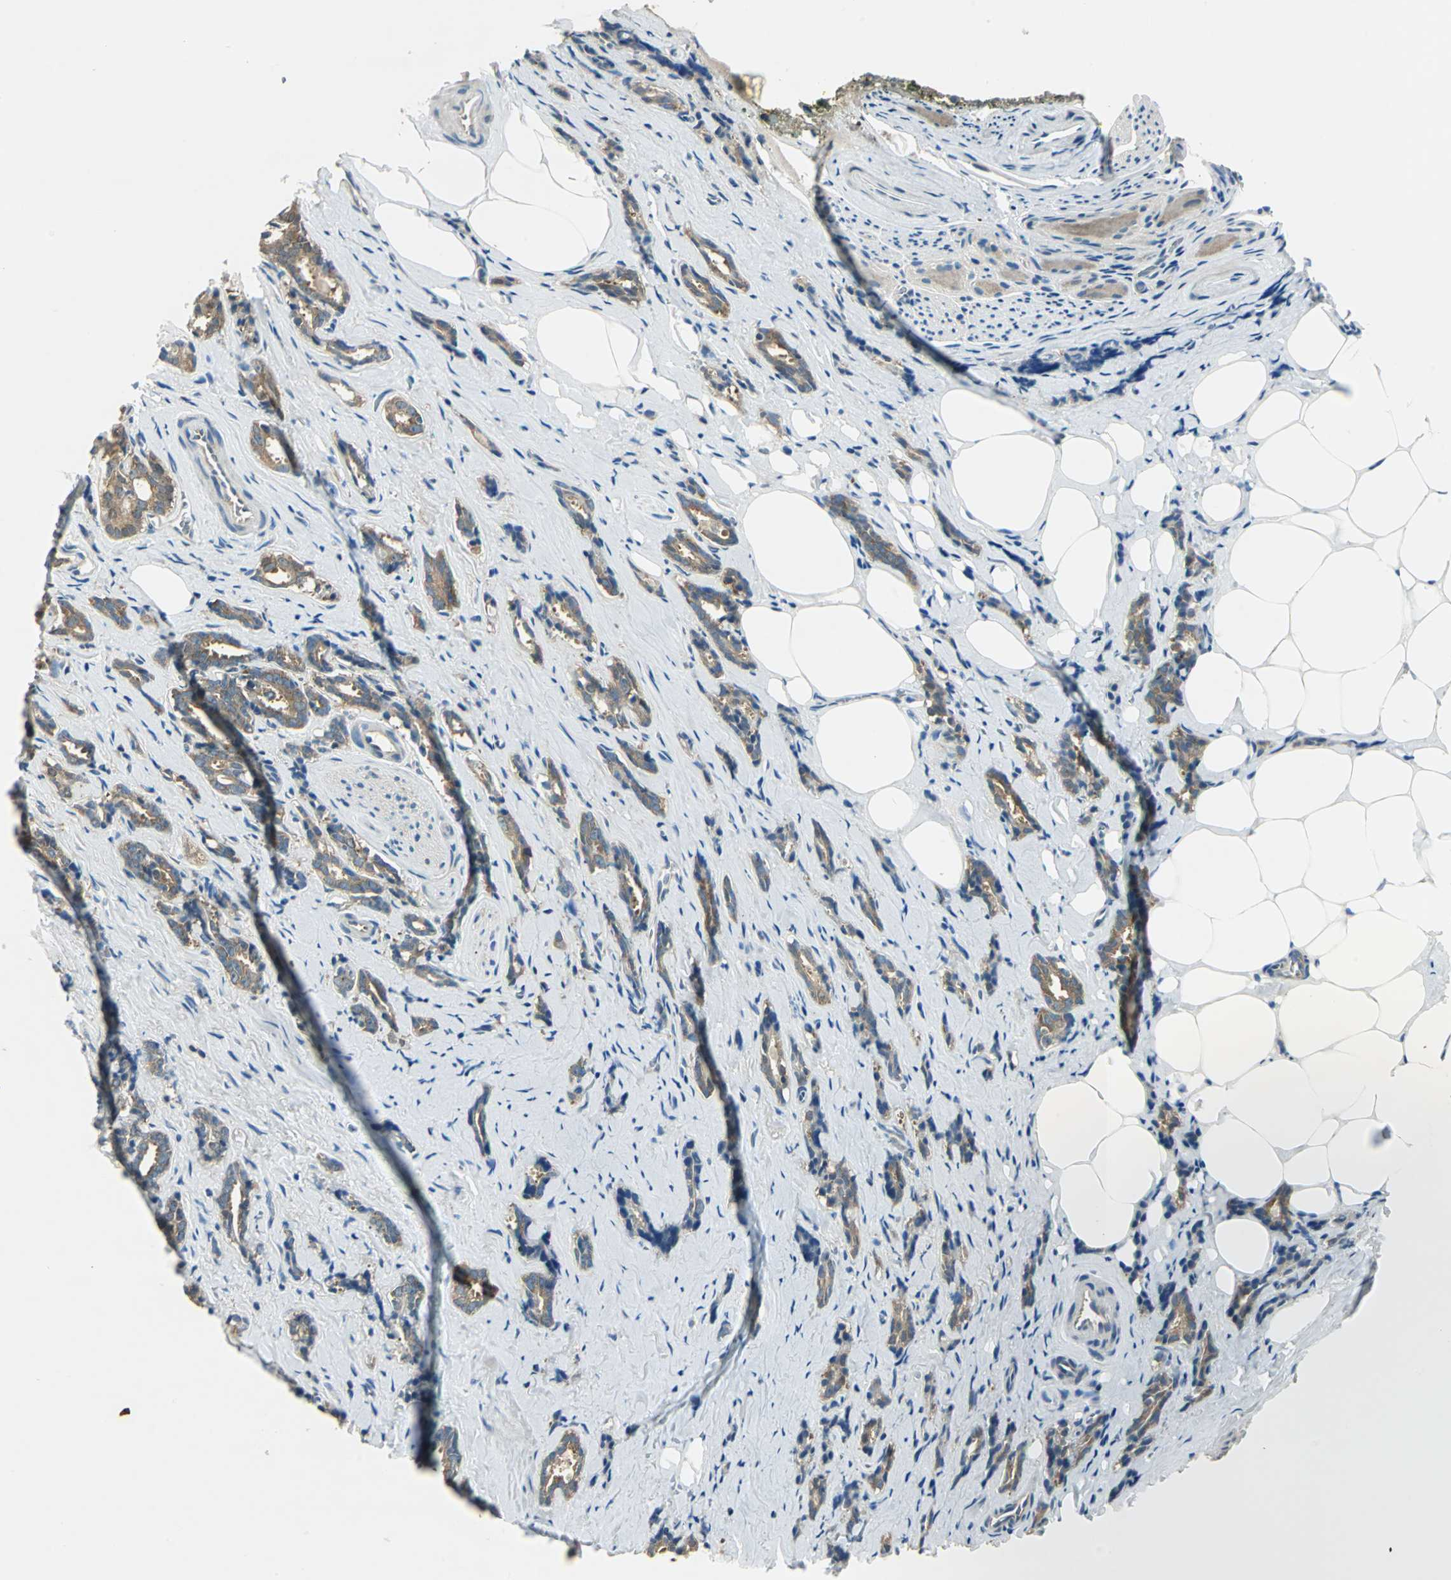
{"staining": {"intensity": "moderate", "quantity": ">75%", "location": "cytoplasmic/membranous"}, "tissue": "prostate cancer", "cell_type": "Tumor cells", "image_type": "cancer", "snomed": [{"axis": "morphology", "description": "Adenocarcinoma, High grade"}, {"axis": "topography", "description": "Prostate"}], "caption": "IHC (DAB (3,3'-diaminobenzidine)) staining of prostate cancer displays moderate cytoplasmic/membranous protein expression in approximately >75% of tumor cells. Using DAB (brown) and hematoxylin (blue) stains, captured at high magnification using brightfield microscopy.", "gene": "SHC2", "patient": {"sex": "male", "age": 67}}